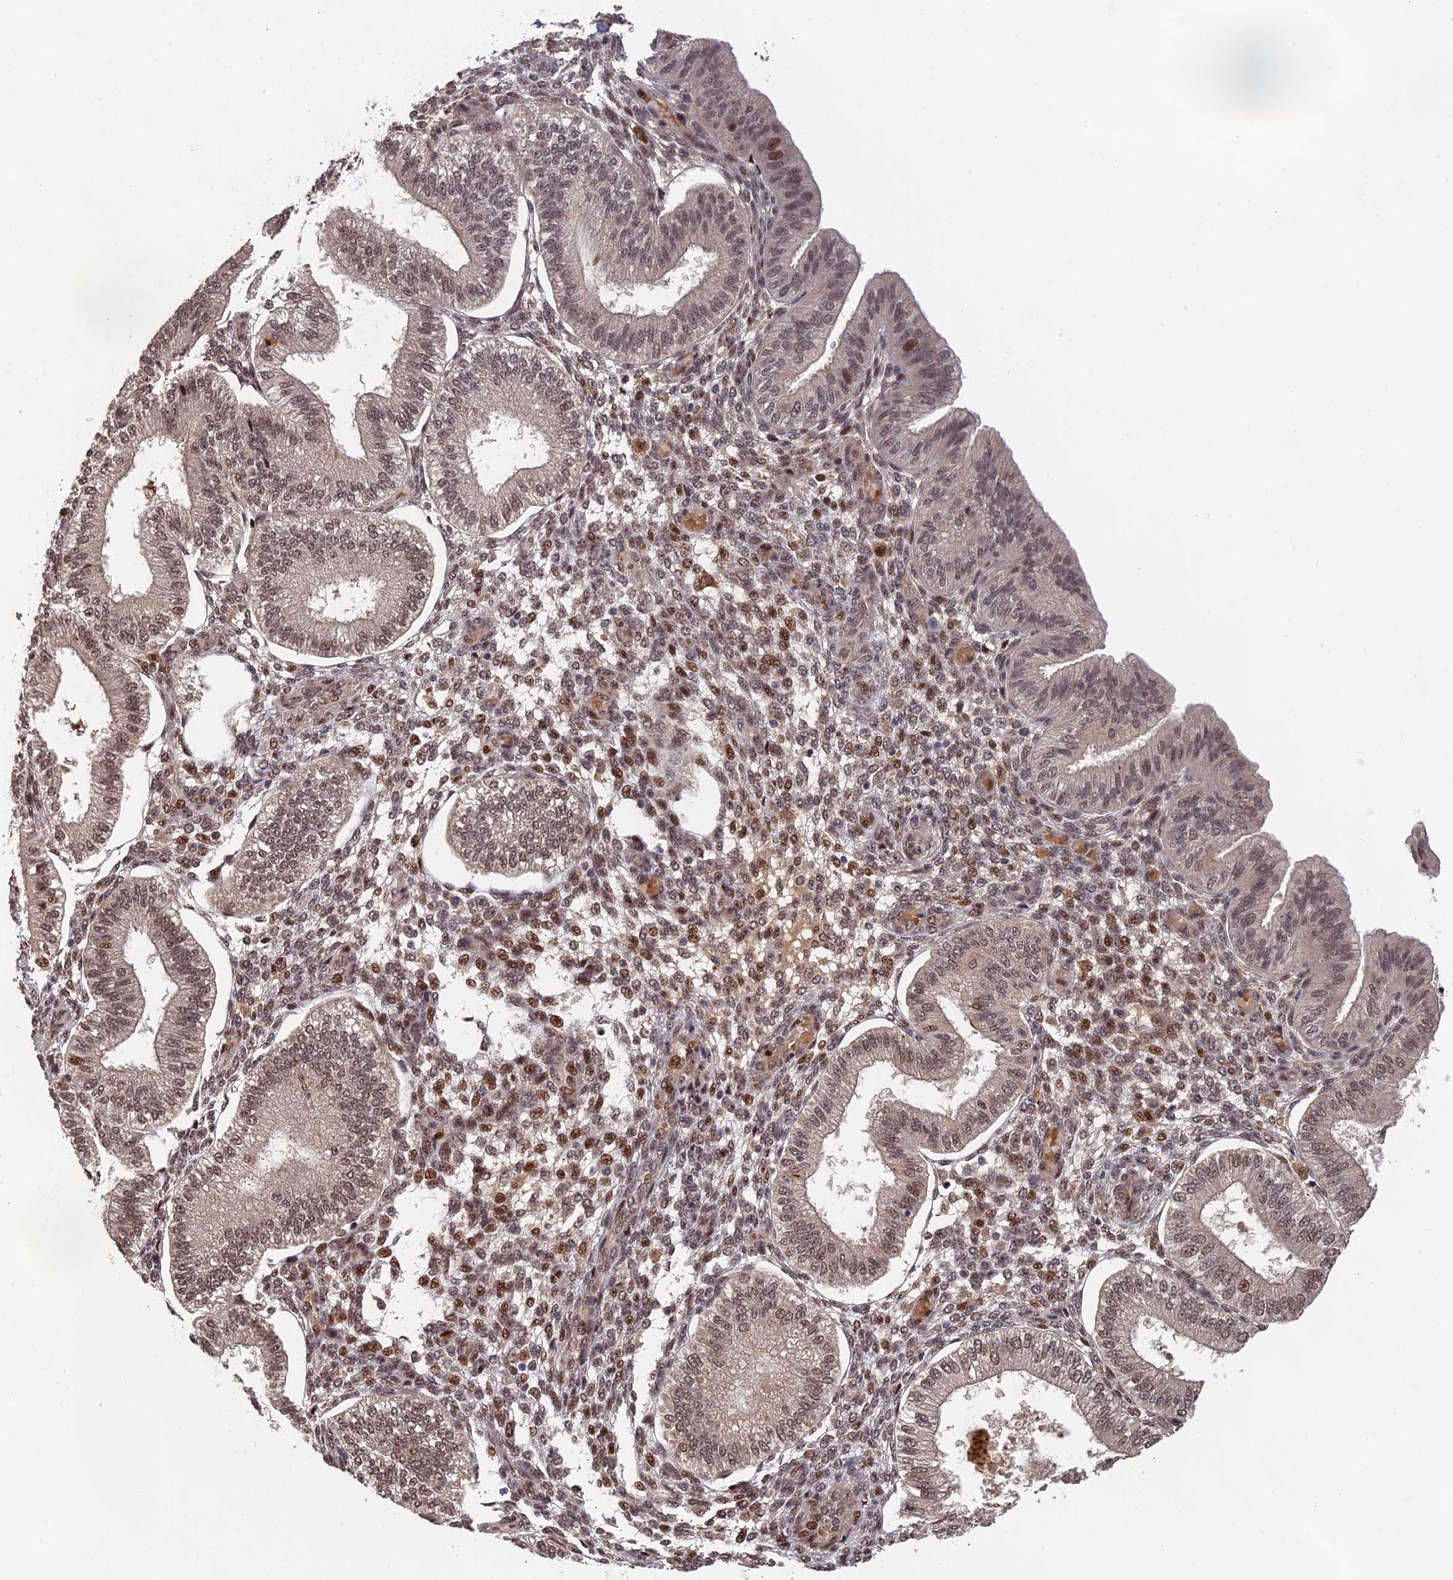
{"staining": {"intensity": "moderate", "quantity": "25%-75%", "location": "nuclear"}, "tissue": "endometrium", "cell_type": "Cells in endometrial stroma", "image_type": "normal", "snomed": [{"axis": "morphology", "description": "Normal tissue, NOS"}, {"axis": "topography", "description": "Endometrium"}], "caption": "A medium amount of moderate nuclear staining is identified in approximately 25%-75% of cells in endometrial stroma in unremarkable endometrium.", "gene": "OSBPL1A", "patient": {"sex": "female", "age": 39}}